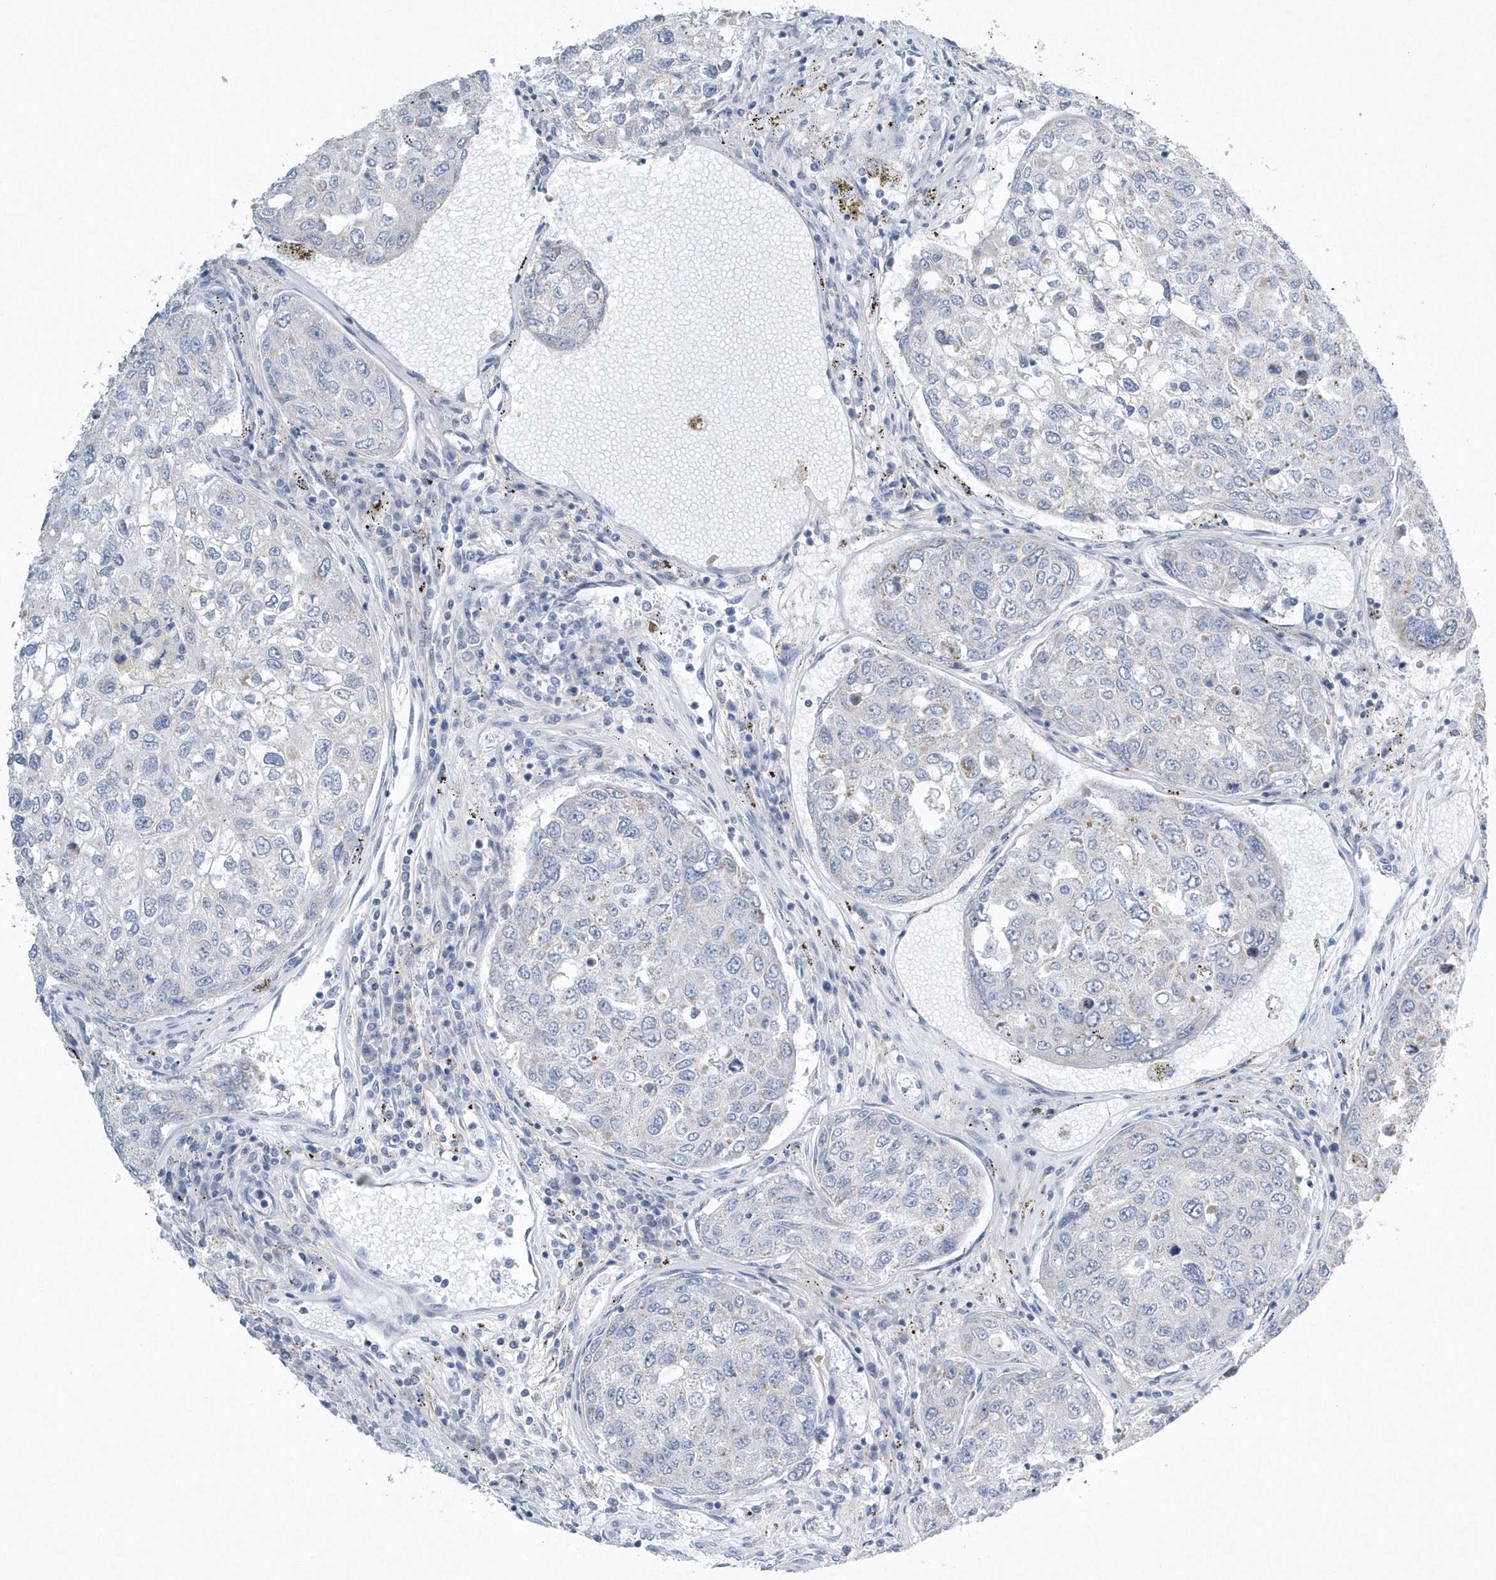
{"staining": {"intensity": "negative", "quantity": "none", "location": "none"}, "tissue": "urothelial cancer", "cell_type": "Tumor cells", "image_type": "cancer", "snomed": [{"axis": "morphology", "description": "Urothelial carcinoma, High grade"}, {"axis": "topography", "description": "Lymph node"}, {"axis": "topography", "description": "Urinary bladder"}], "caption": "The image displays no staining of tumor cells in urothelial carcinoma (high-grade).", "gene": "SPATA18", "patient": {"sex": "male", "age": 51}}